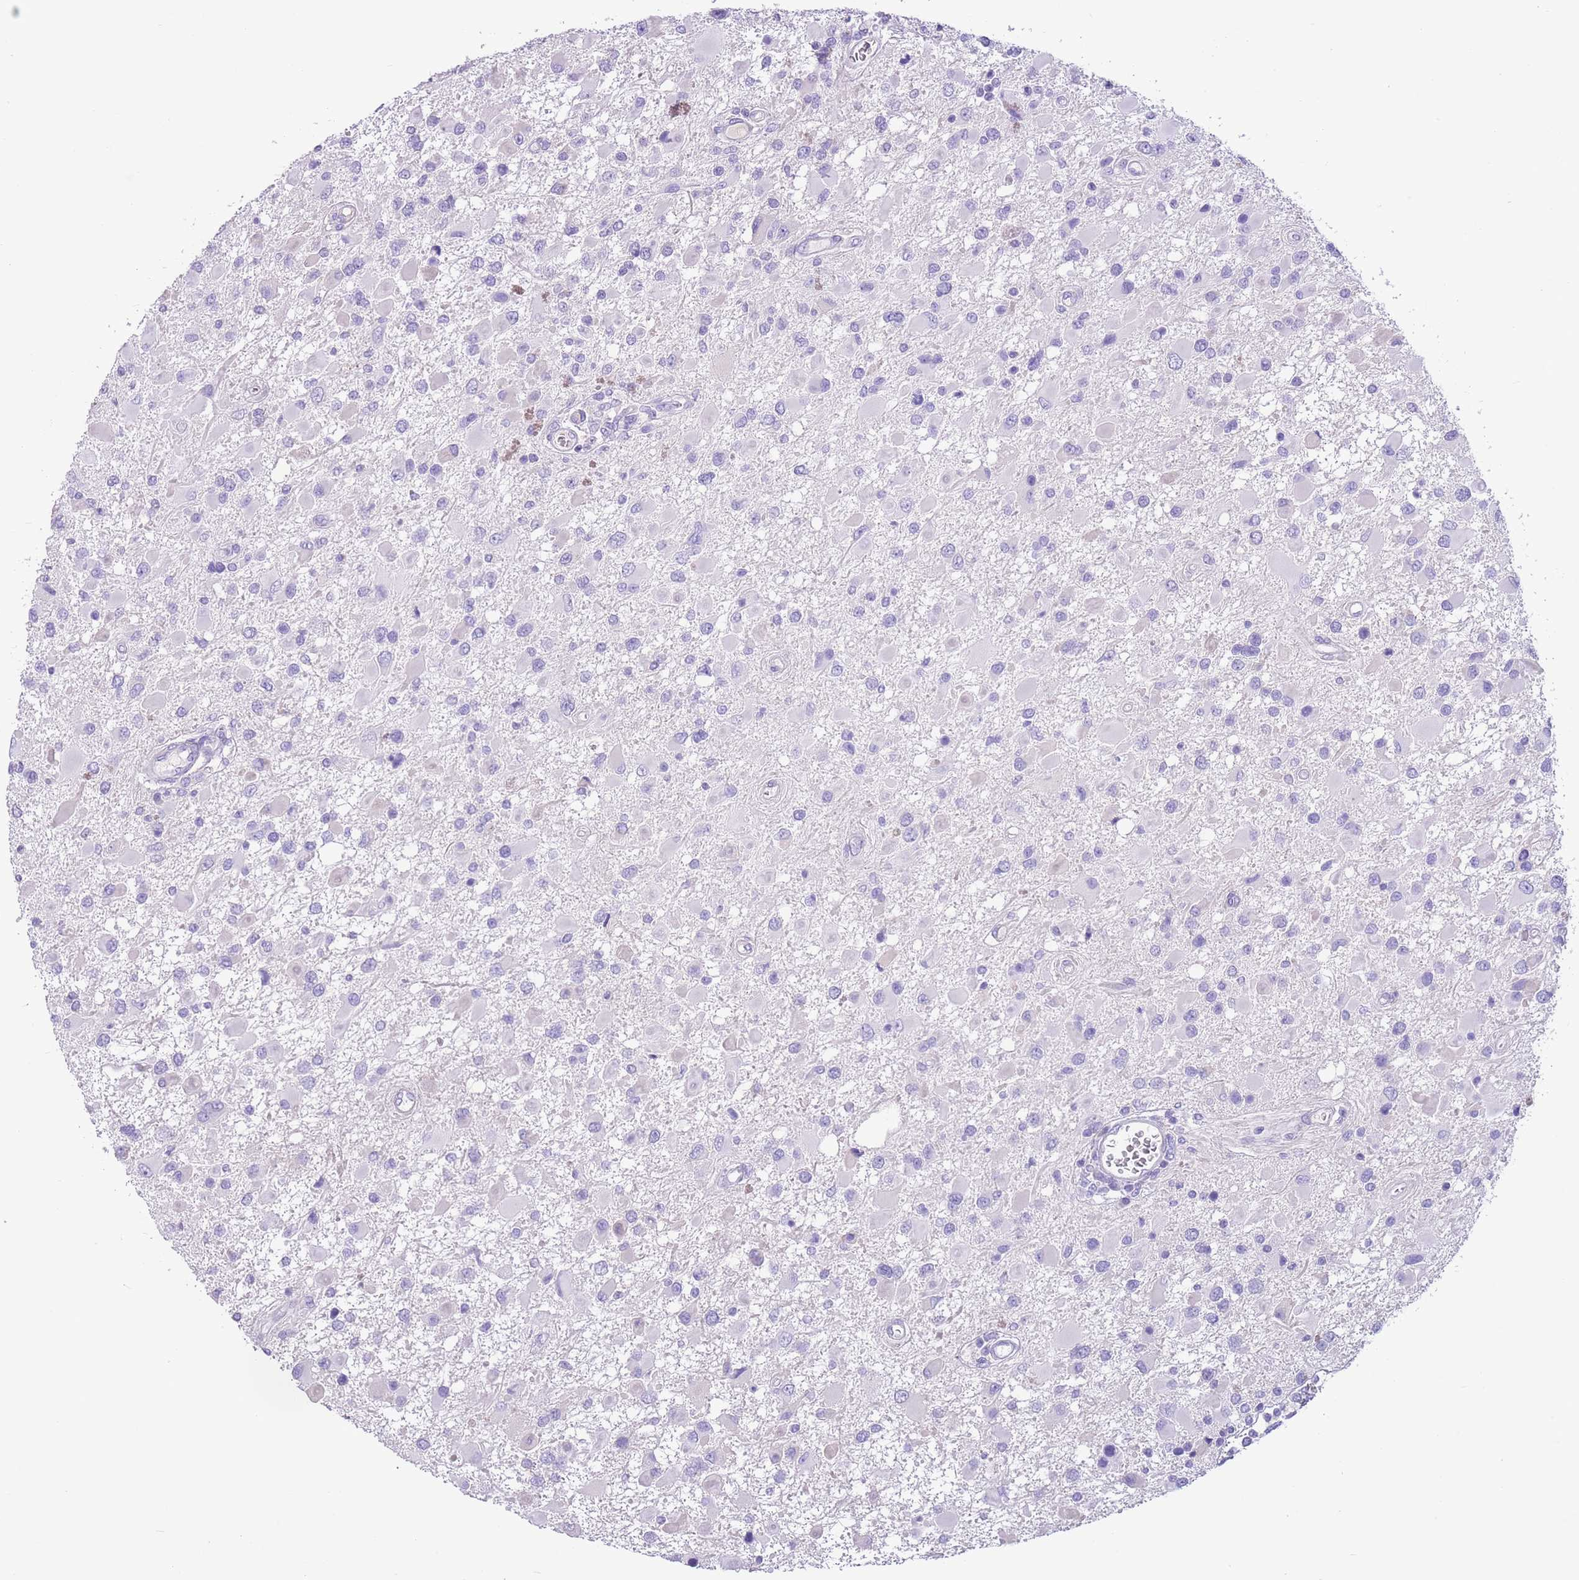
{"staining": {"intensity": "negative", "quantity": "none", "location": "none"}, "tissue": "glioma", "cell_type": "Tumor cells", "image_type": "cancer", "snomed": [{"axis": "morphology", "description": "Glioma, malignant, High grade"}, {"axis": "topography", "description": "Brain"}], "caption": "High magnification brightfield microscopy of glioma stained with DAB (3,3'-diaminobenzidine) (brown) and counterstained with hematoxylin (blue): tumor cells show no significant expression. The staining was performed using DAB to visualize the protein expression in brown, while the nuclei were stained in blue with hematoxylin (Magnification: 20x).", "gene": "TBC1D10B", "patient": {"sex": "male", "age": 53}}